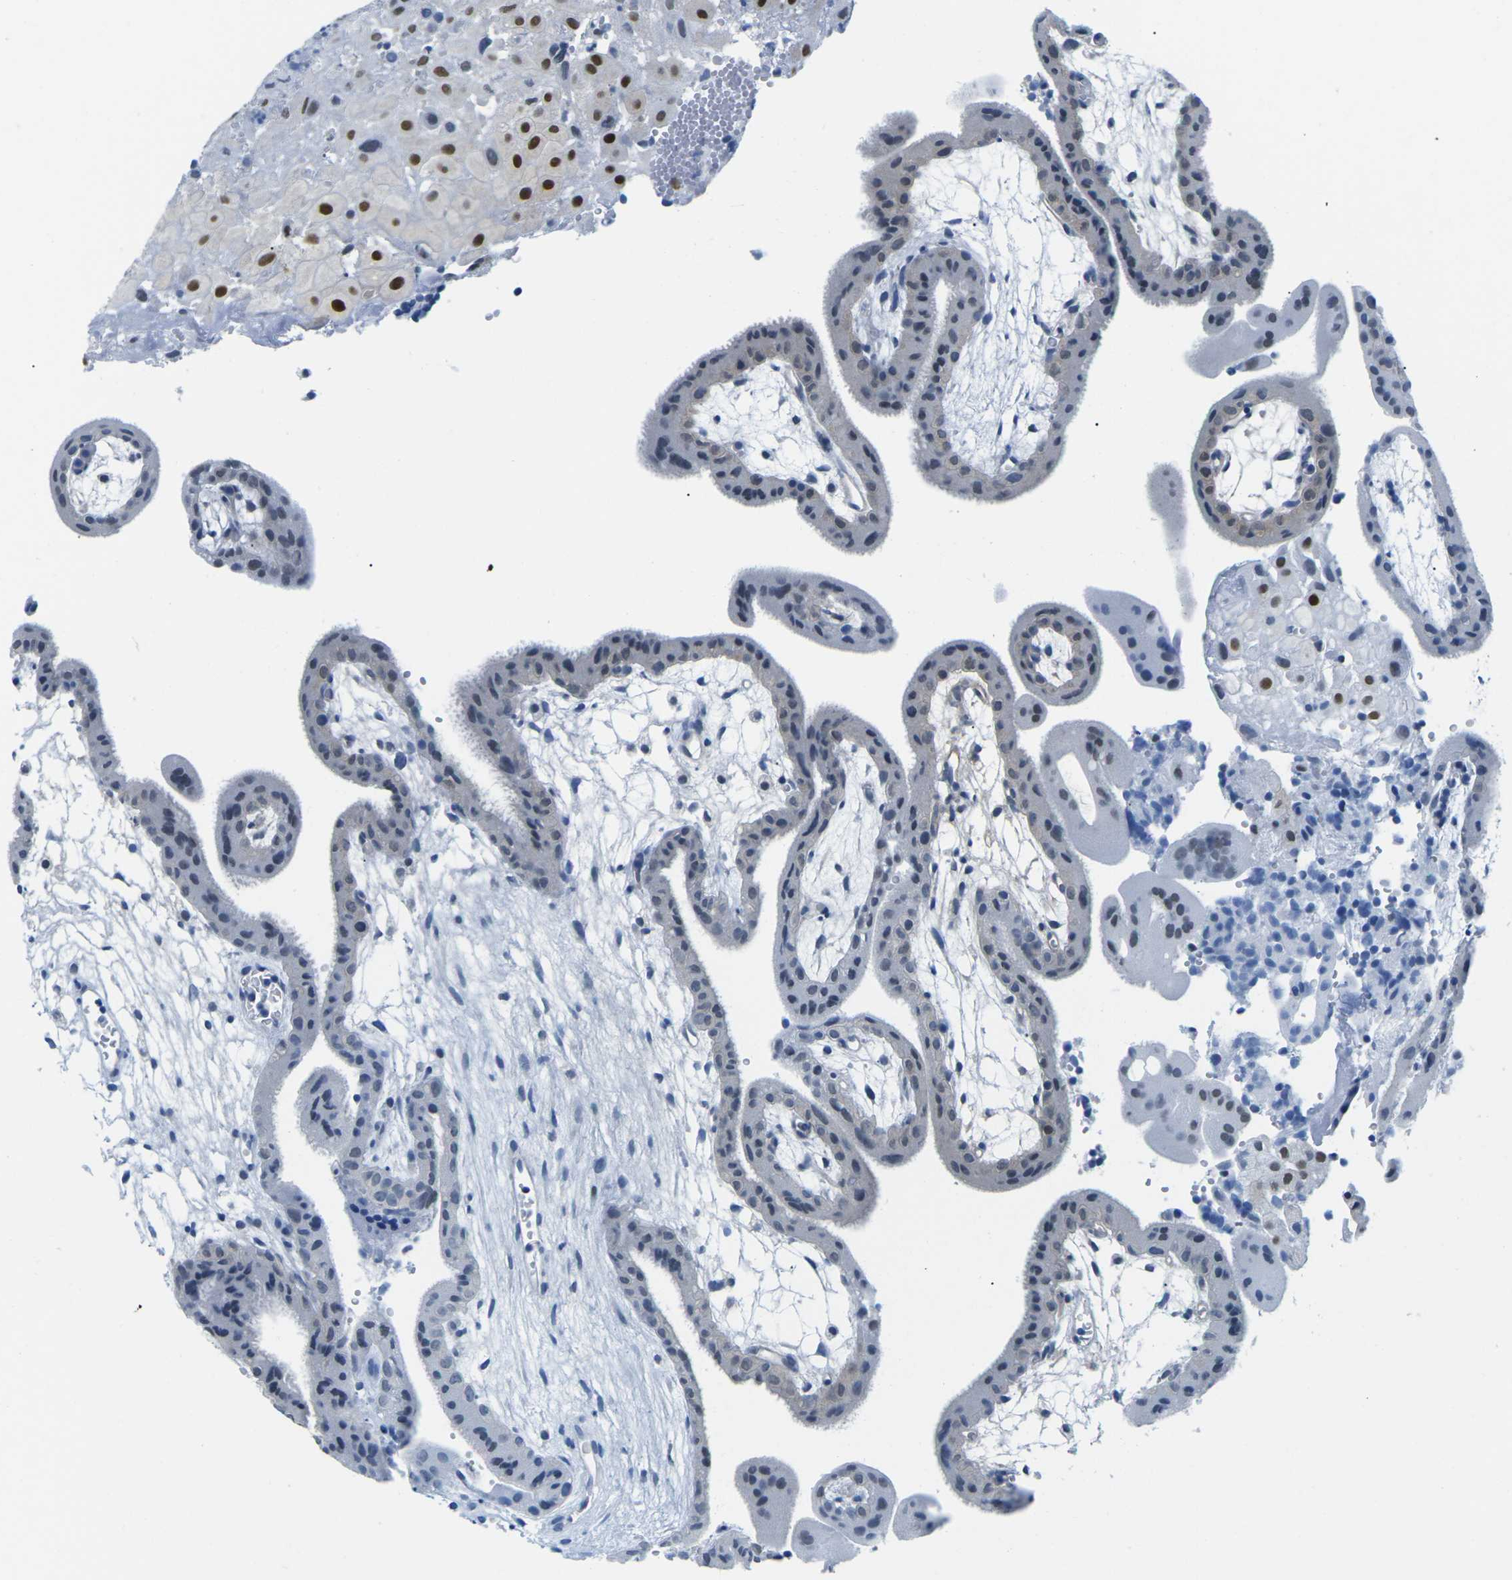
{"staining": {"intensity": "strong", "quantity": ">75%", "location": "nuclear"}, "tissue": "placenta", "cell_type": "Decidual cells", "image_type": "normal", "snomed": [{"axis": "morphology", "description": "Normal tissue, NOS"}, {"axis": "topography", "description": "Placenta"}], "caption": "The photomicrograph displays immunohistochemical staining of benign placenta. There is strong nuclear staining is present in approximately >75% of decidual cells.", "gene": "UBA7", "patient": {"sex": "female", "age": 18}}